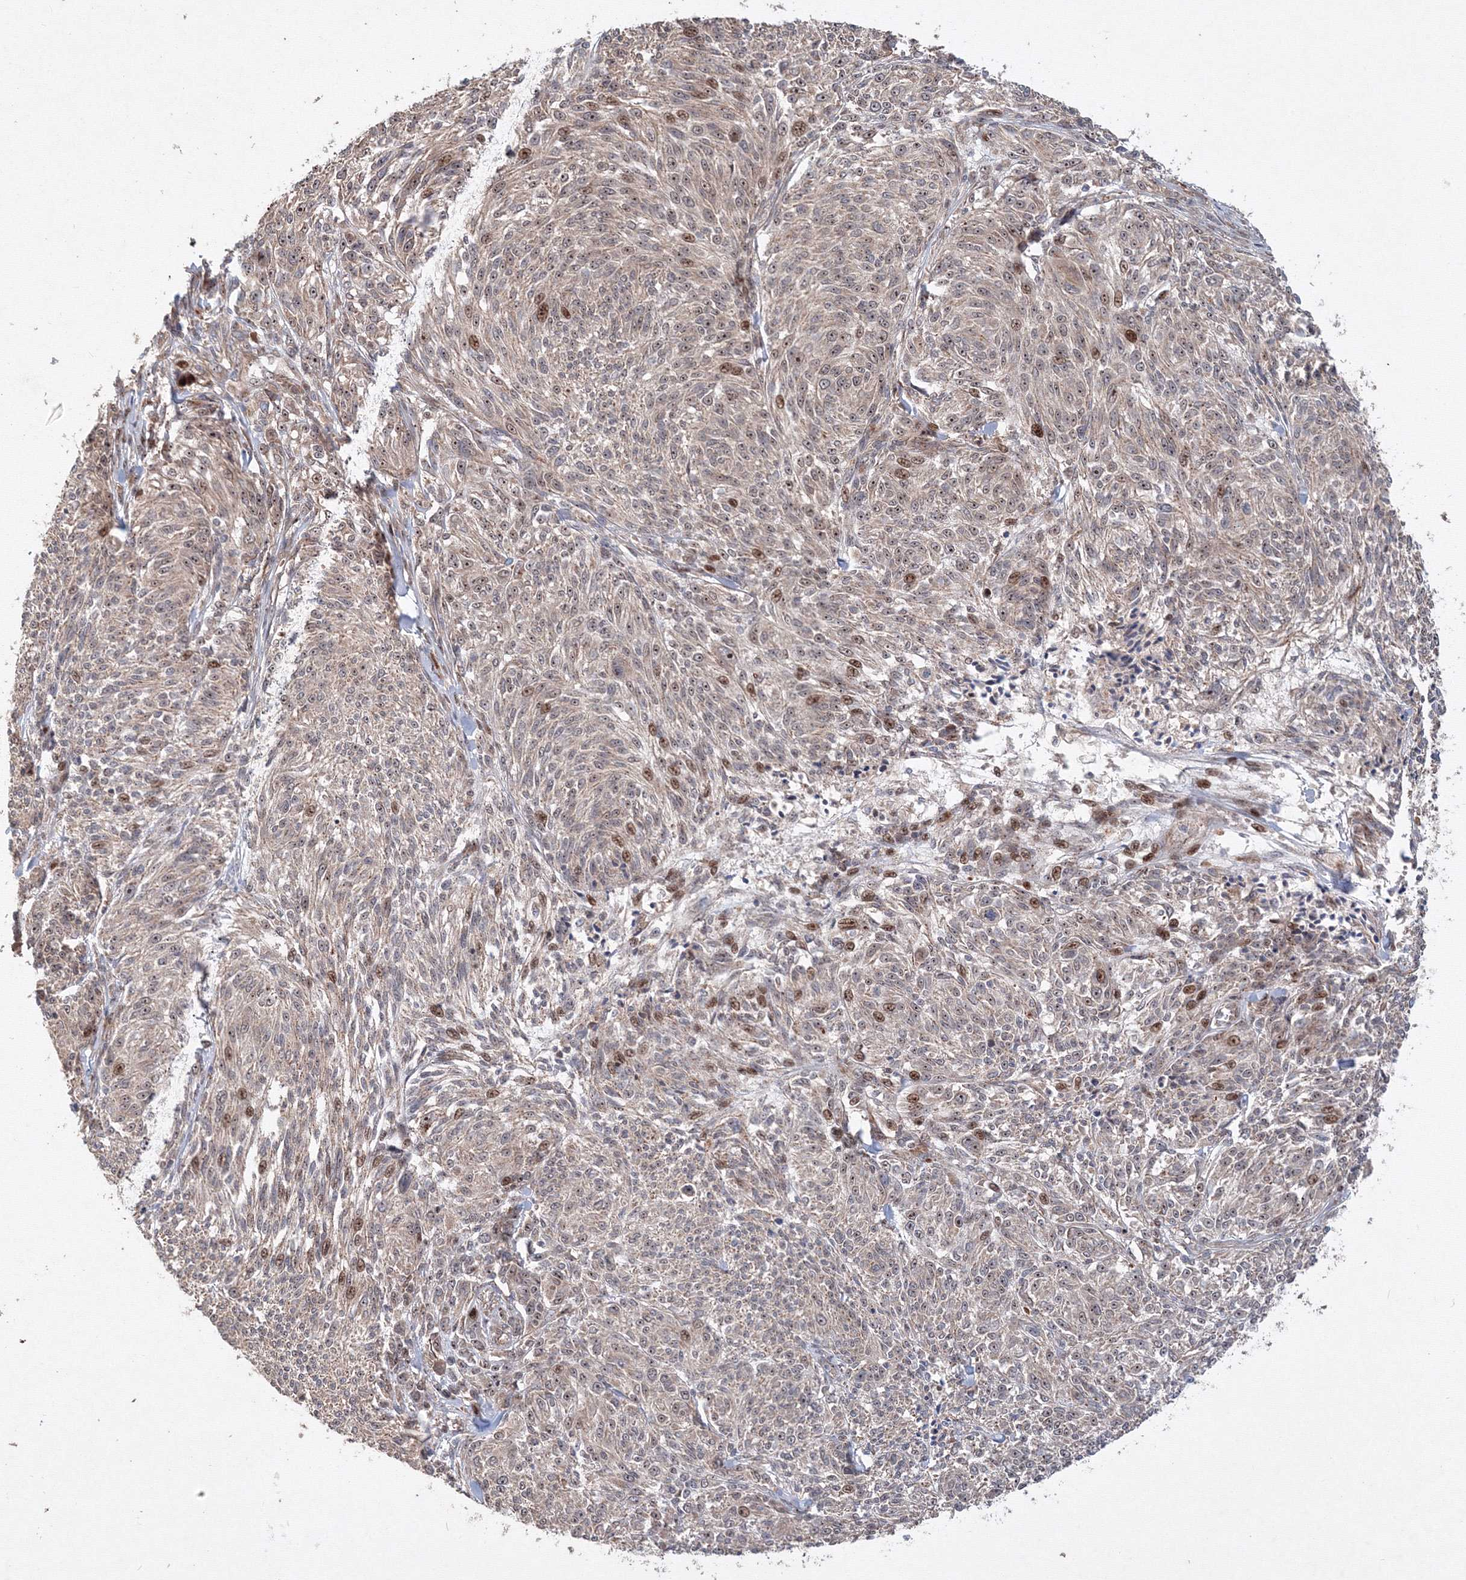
{"staining": {"intensity": "moderate", "quantity": "25%-75%", "location": "cytoplasmic/membranous,nuclear"}, "tissue": "melanoma", "cell_type": "Tumor cells", "image_type": "cancer", "snomed": [{"axis": "morphology", "description": "Malignant melanoma, NOS"}, {"axis": "topography", "description": "Skin of trunk"}], "caption": "Tumor cells display medium levels of moderate cytoplasmic/membranous and nuclear staining in approximately 25%-75% of cells in human melanoma.", "gene": "ANKAR", "patient": {"sex": "male", "age": 71}}